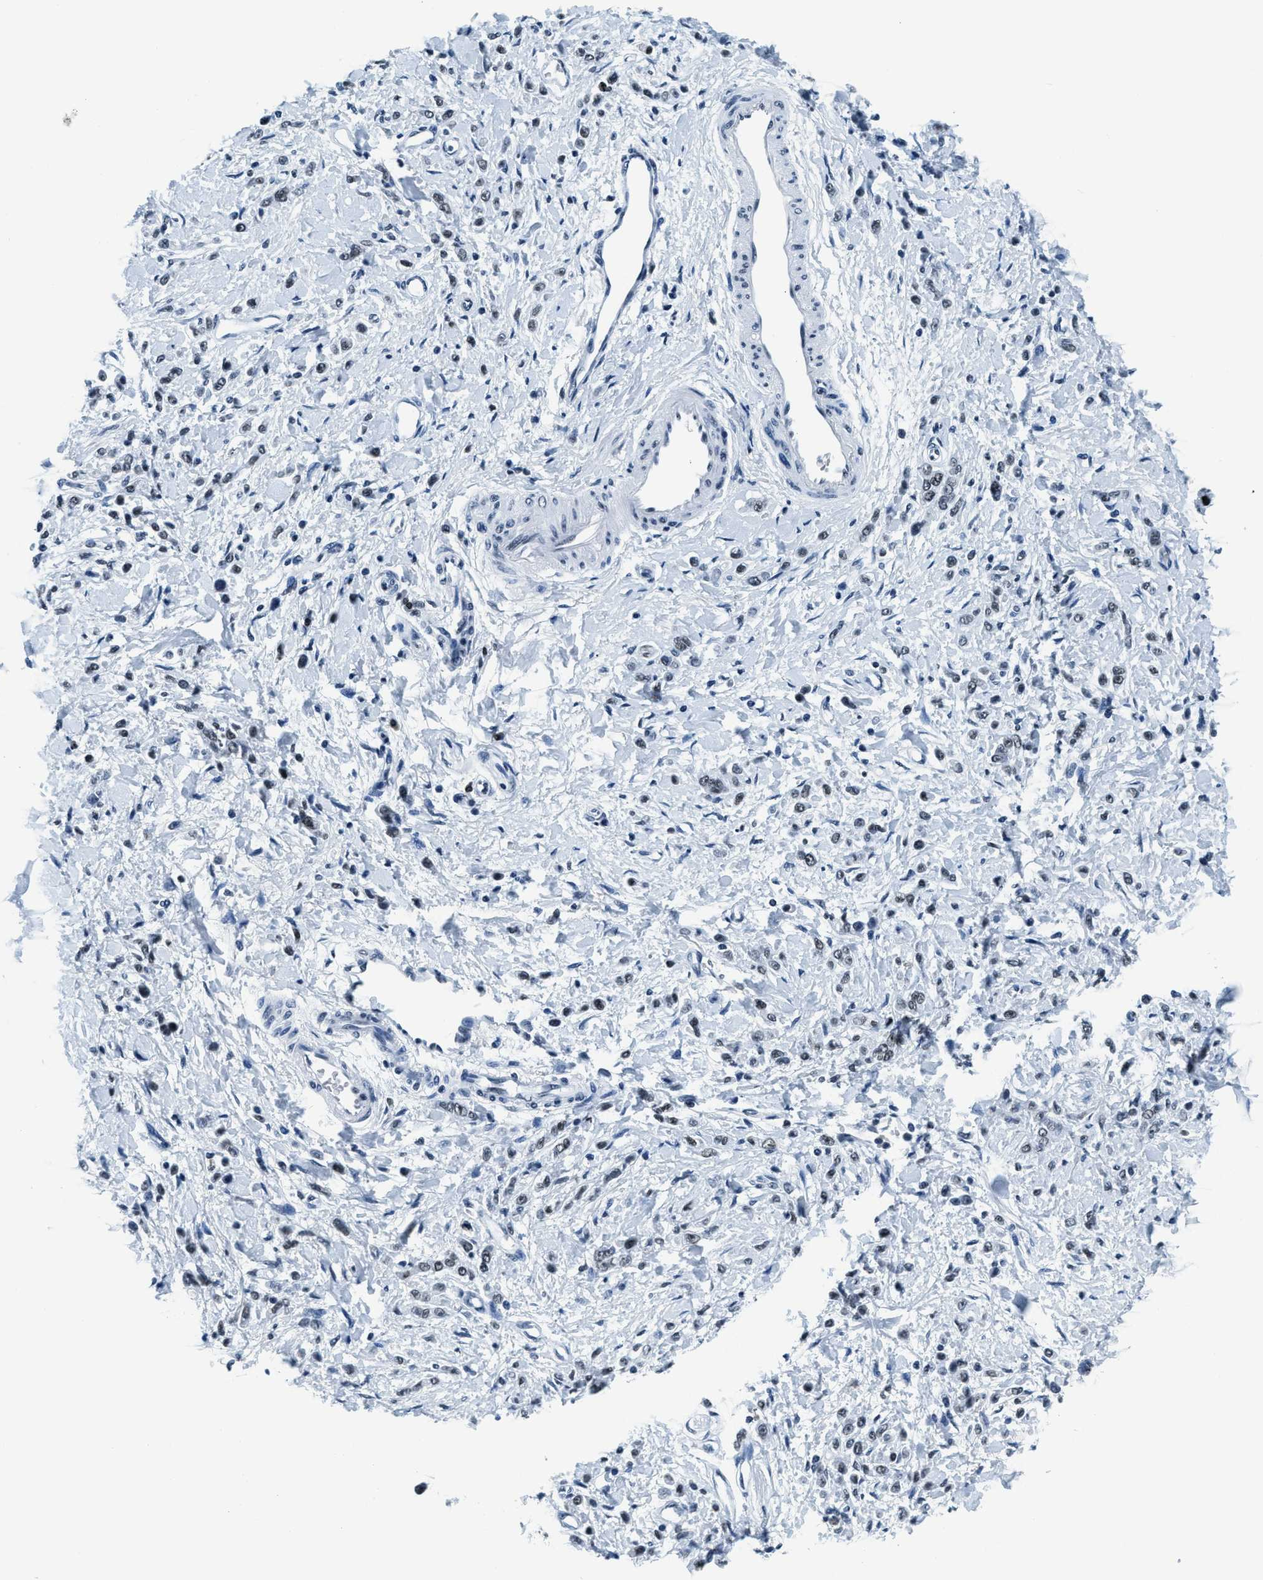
{"staining": {"intensity": "weak", "quantity": "25%-75%", "location": "nuclear"}, "tissue": "stomach cancer", "cell_type": "Tumor cells", "image_type": "cancer", "snomed": [{"axis": "morphology", "description": "Normal tissue, NOS"}, {"axis": "morphology", "description": "Adenocarcinoma, NOS"}, {"axis": "topography", "description": "Stomach"}], "caption": "IHC image of stomach adenocarcinoma stained for a protein (brown), which demonstrates low levels of weak nuclear staining in approximately 25%-75% of tumor cells.", "gene": "TOP1", "patient": {"sex": "male", "age": 82}}